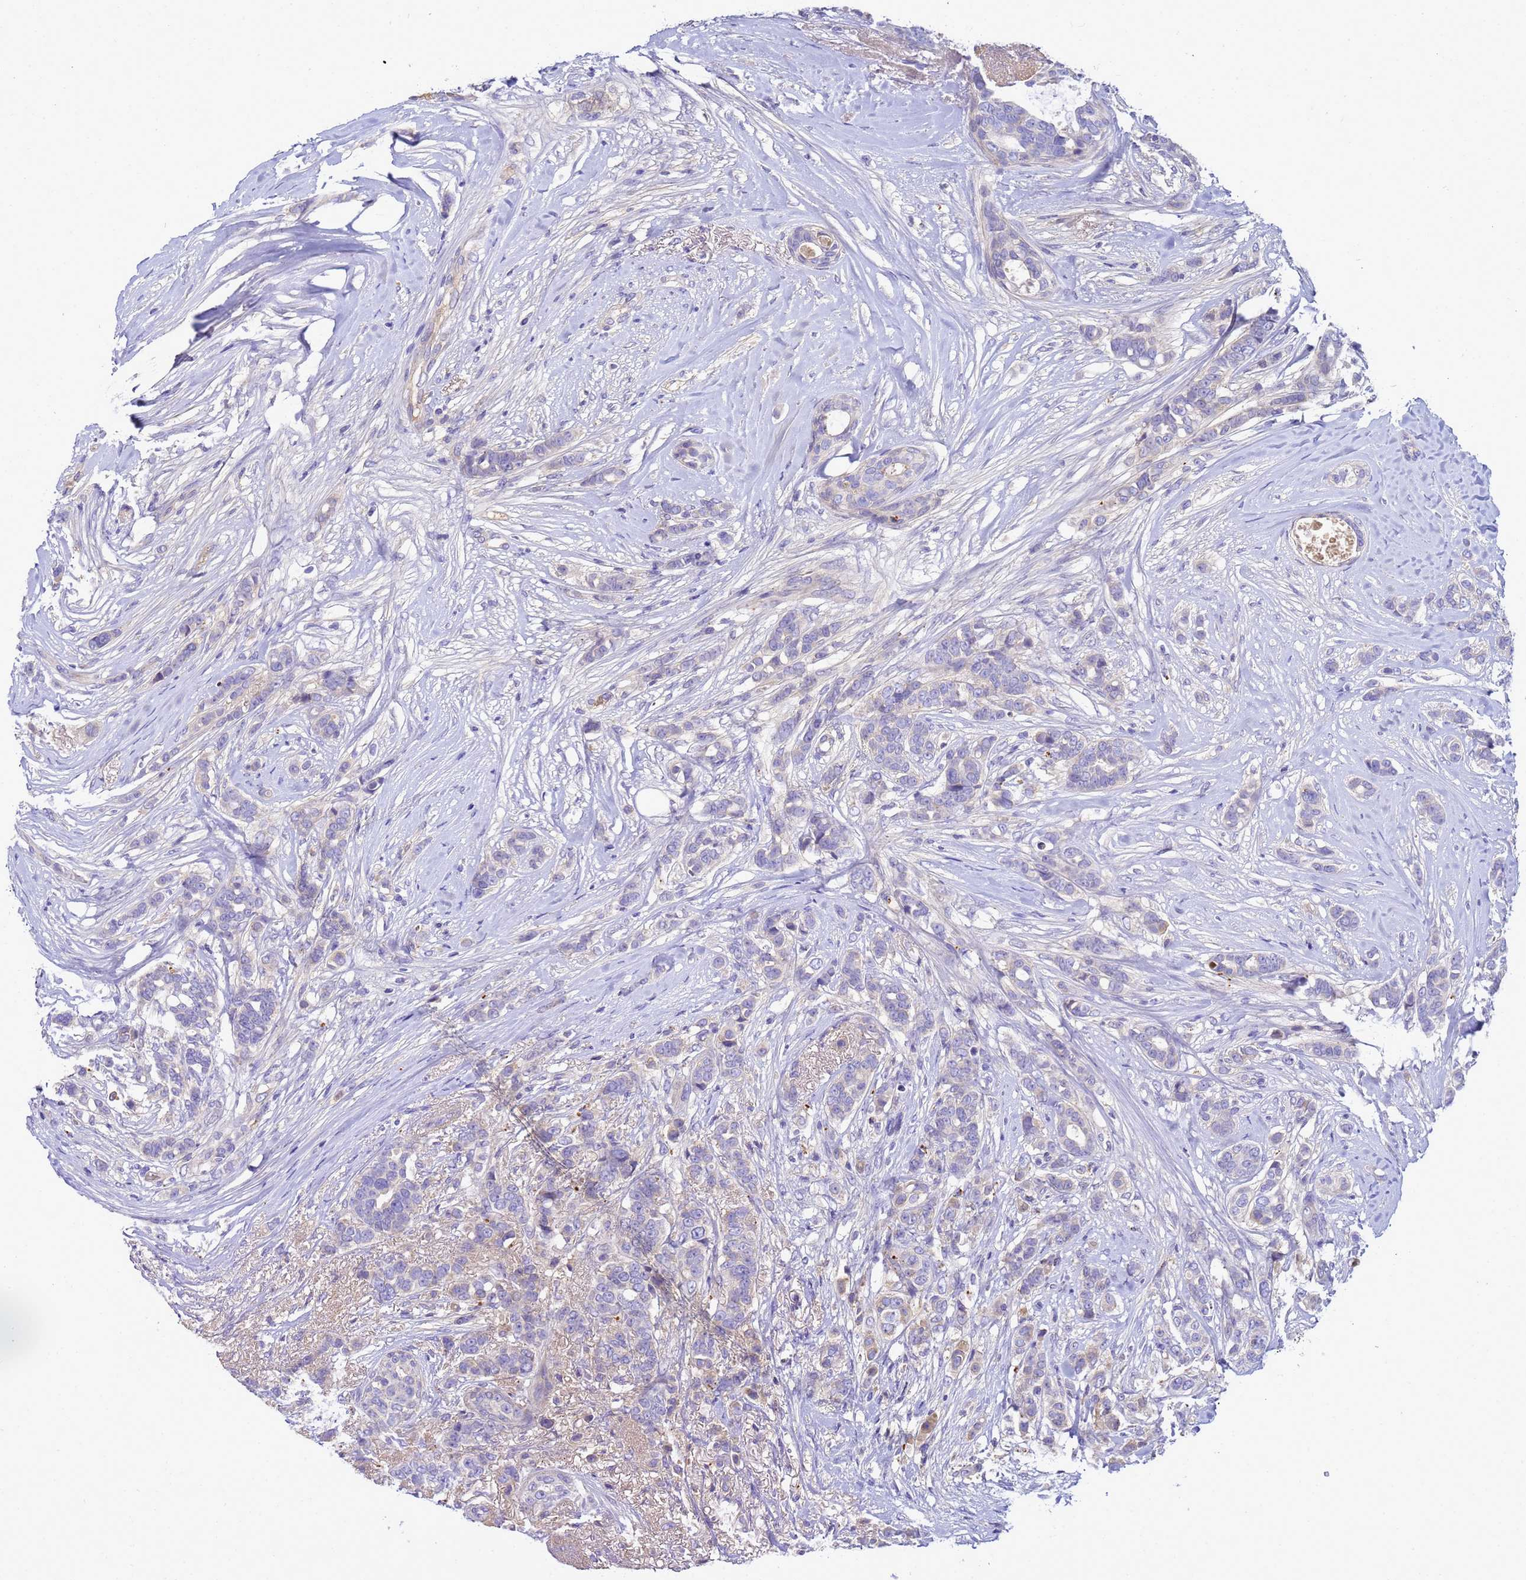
{"staining": {"intensity": "negative", "quantity": "none", "location": "none"}, "tissue": "breast cancer", "cell_type": "Tumor cells", "image_type": "cancer", "snomed": [{"axis": "morphology", "description": "Lobular carcinoma"}, {"axis": "topography", "description": "Breast"}], "caption": "Immunohistochemistry of human lobular carcinoma (breast) shows no staining in tumor cells. (DAB immunohistochemistry (IHC) visualized using brightfield microscopy, high magnification).", "gene": "TBCD", "patient": {"sex": "female", "age": 51}}